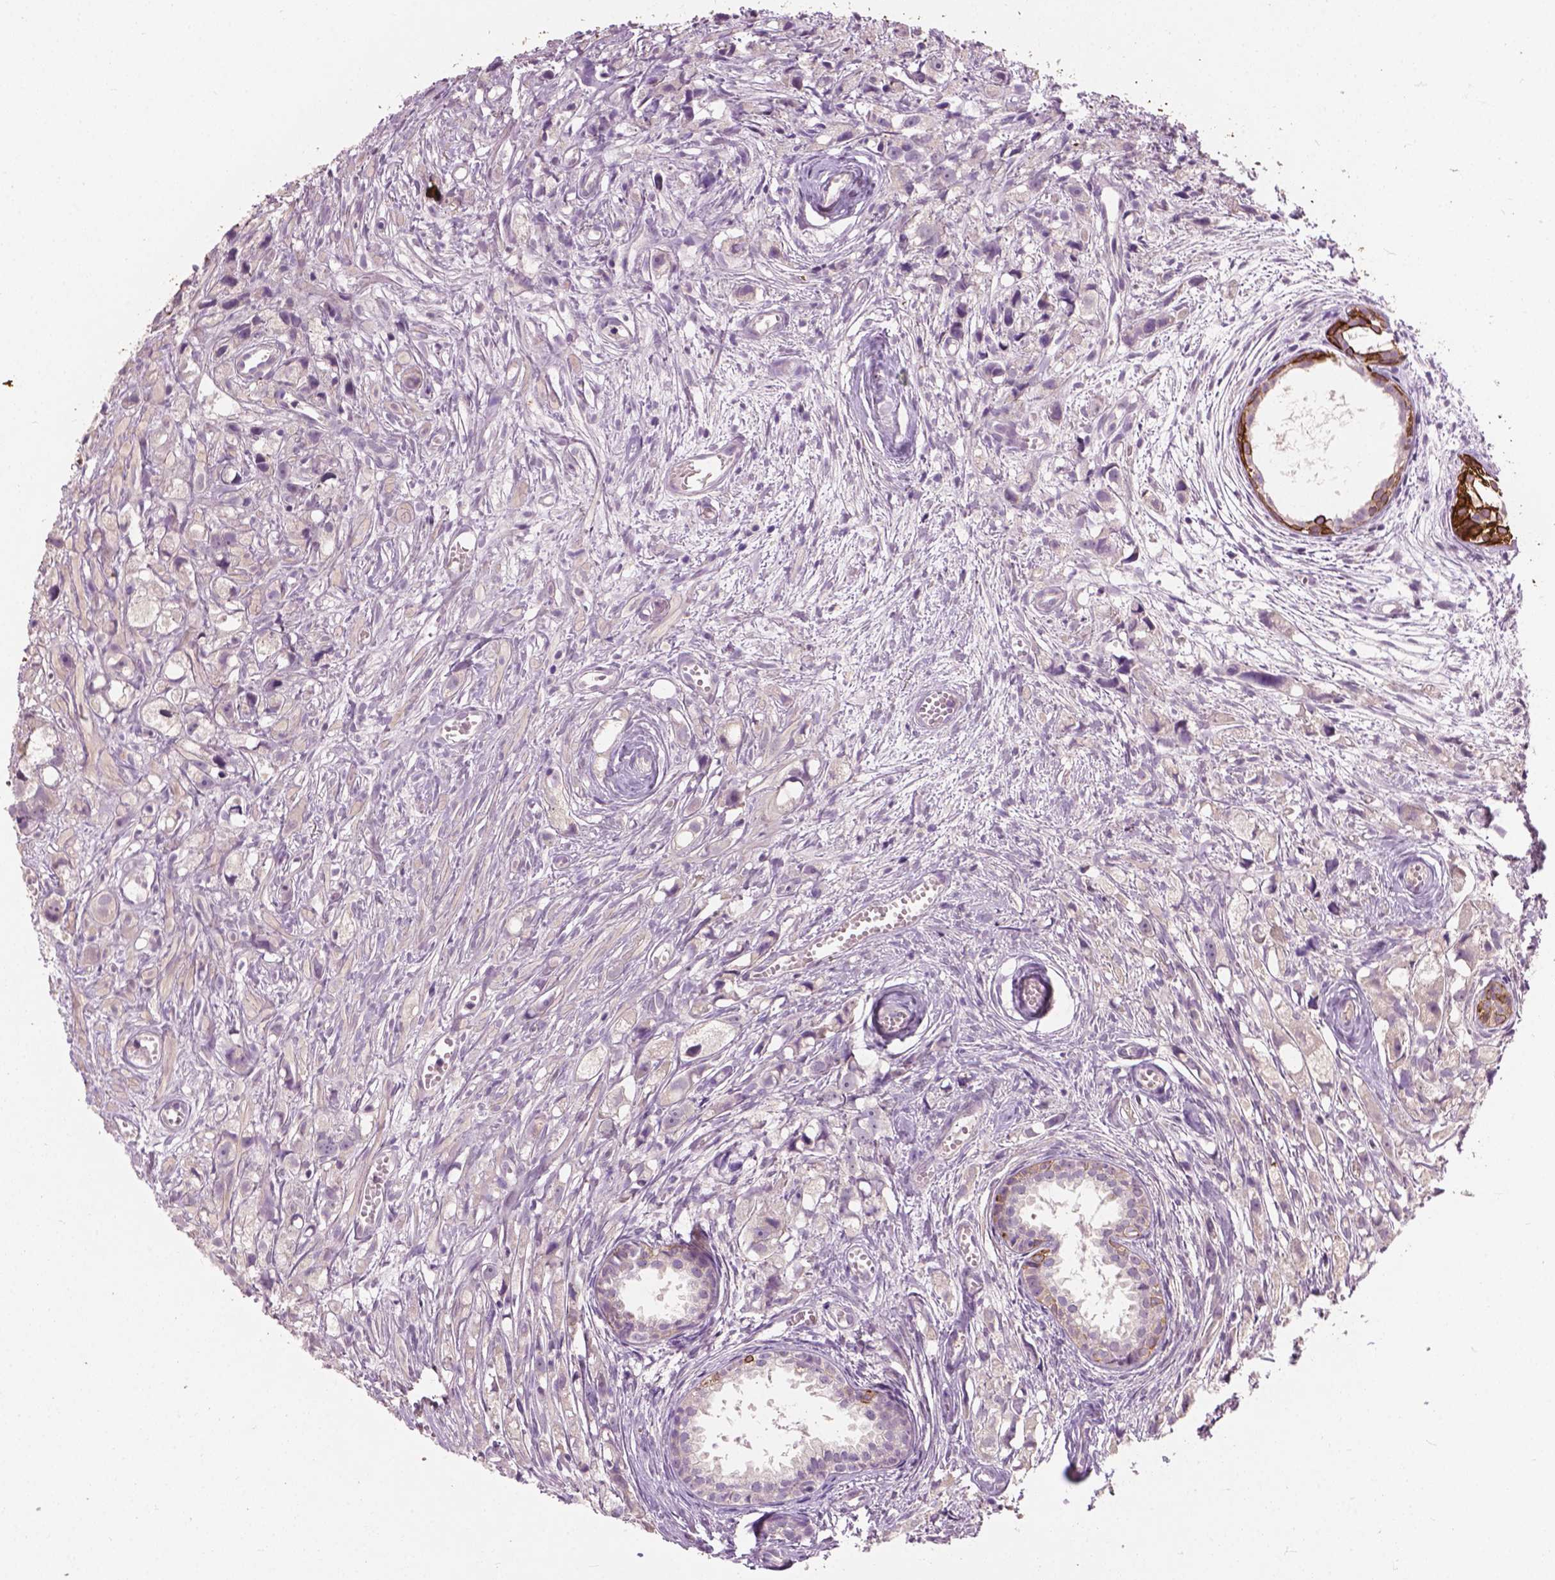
{"staining": {"intensity": "negative", "quantity": "none", "location": "none"}, "tissue": "prostate cancer", "cell_type": "Tumor cells", "image_type": "cancer", "snomed": [{"axis": "morphology", "description": "Adenocarcinoma, High grade"}, {"axis": "topography", "description": "Prostate"}], "caption": "Tumor cells are negative for protein expression in human prostate cancer.", "gene": "KRT17", "patient": {"sex": "male", "age": 75}}